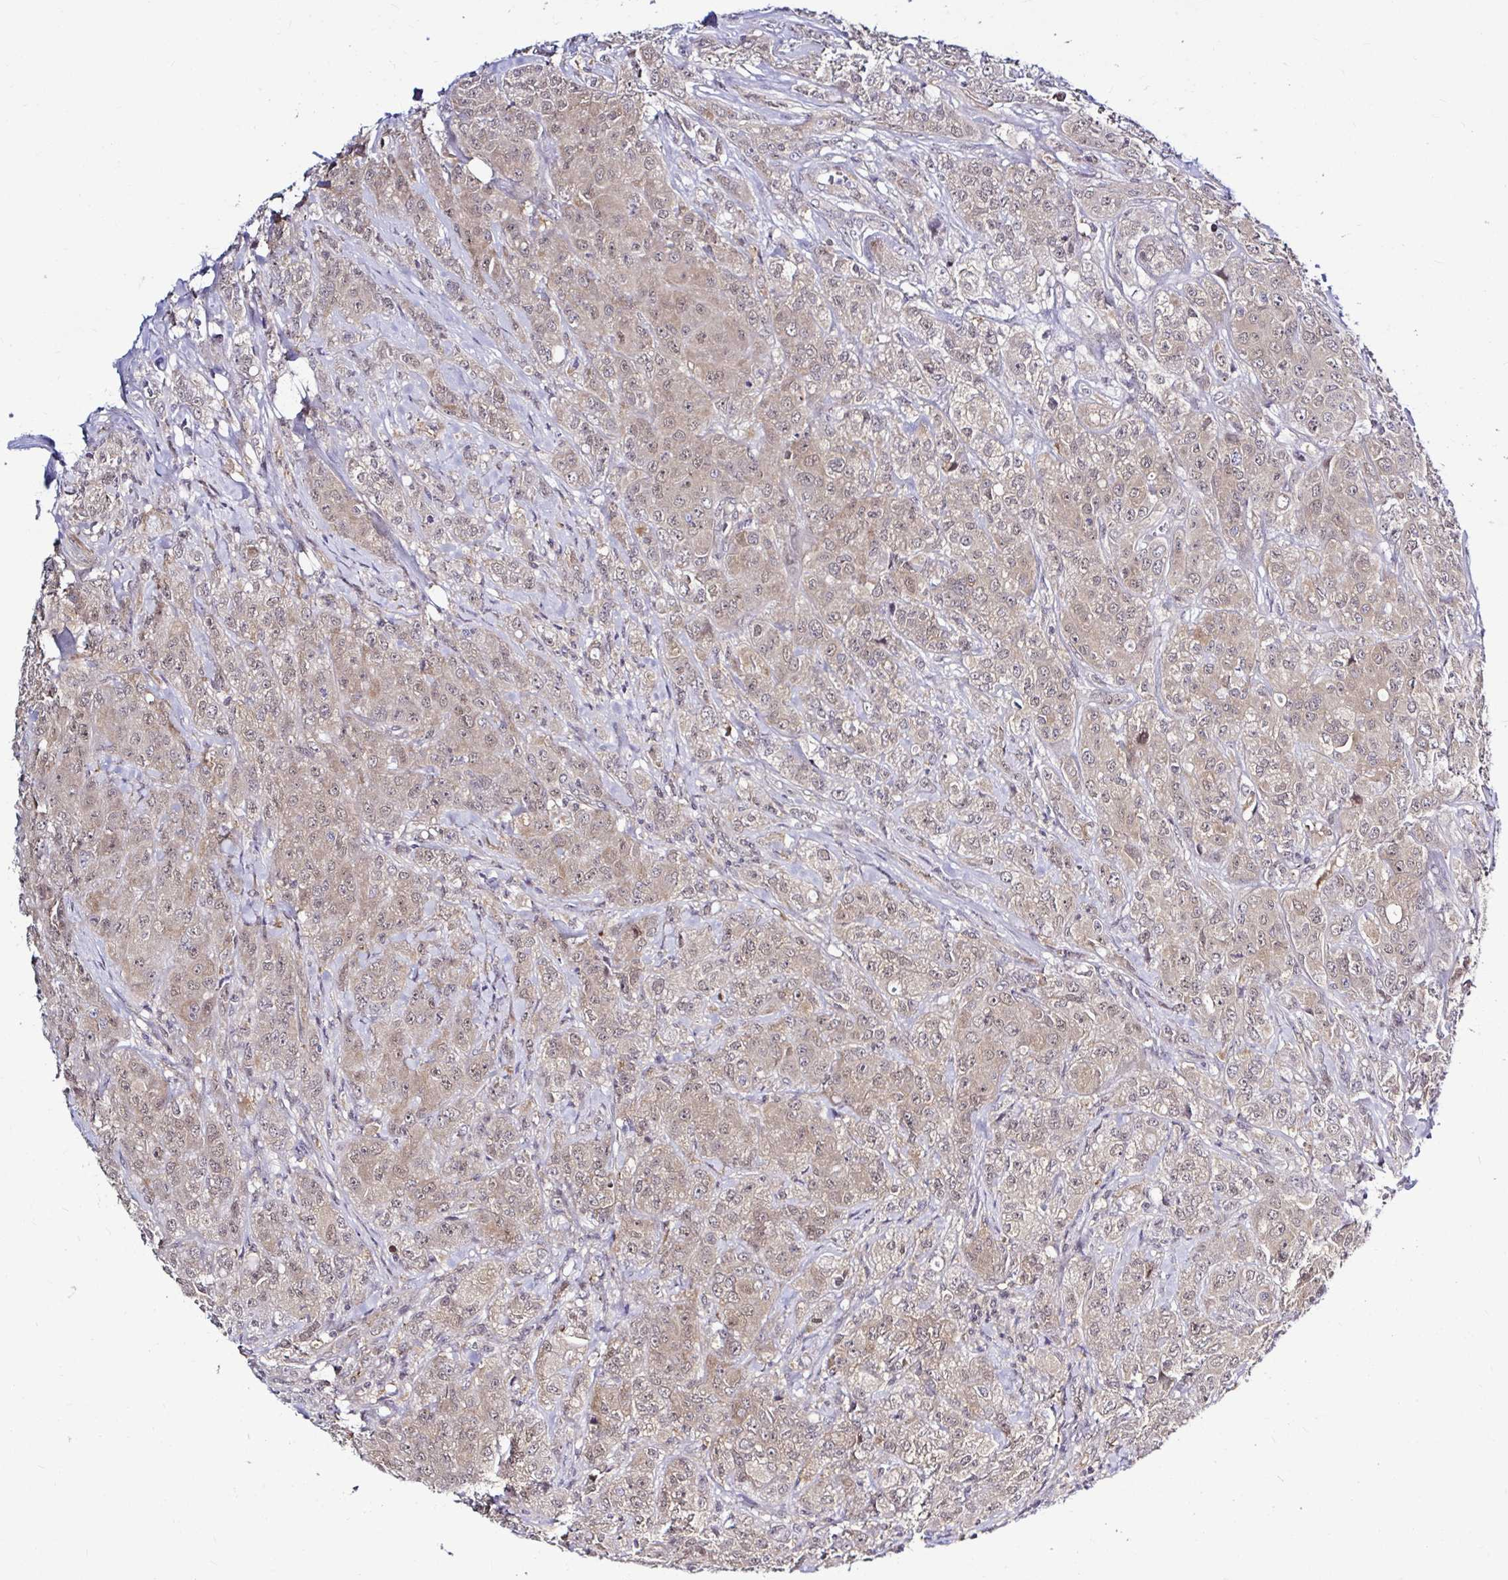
{"staining": {"intensity": "weak", "quantity": ">75%", "location": "nuclear"}, "tissue": "breast cancer", "cell_type": "Tumor cells", "image_type": "cancer", "snomed": [{"axis": "morphology", "description": "Normal tissue, NOS"}, {"axis": "morphology", "description": "Duct carcinoma"}, {"axis": "topography", "description": "Breast"}], "caption": "Human breast intraductal carcinoma stained with a protein marker displays weak staining in tumor cells.", "gene": "PSMD3", "patient": {"sex": "female", "age": 43}}